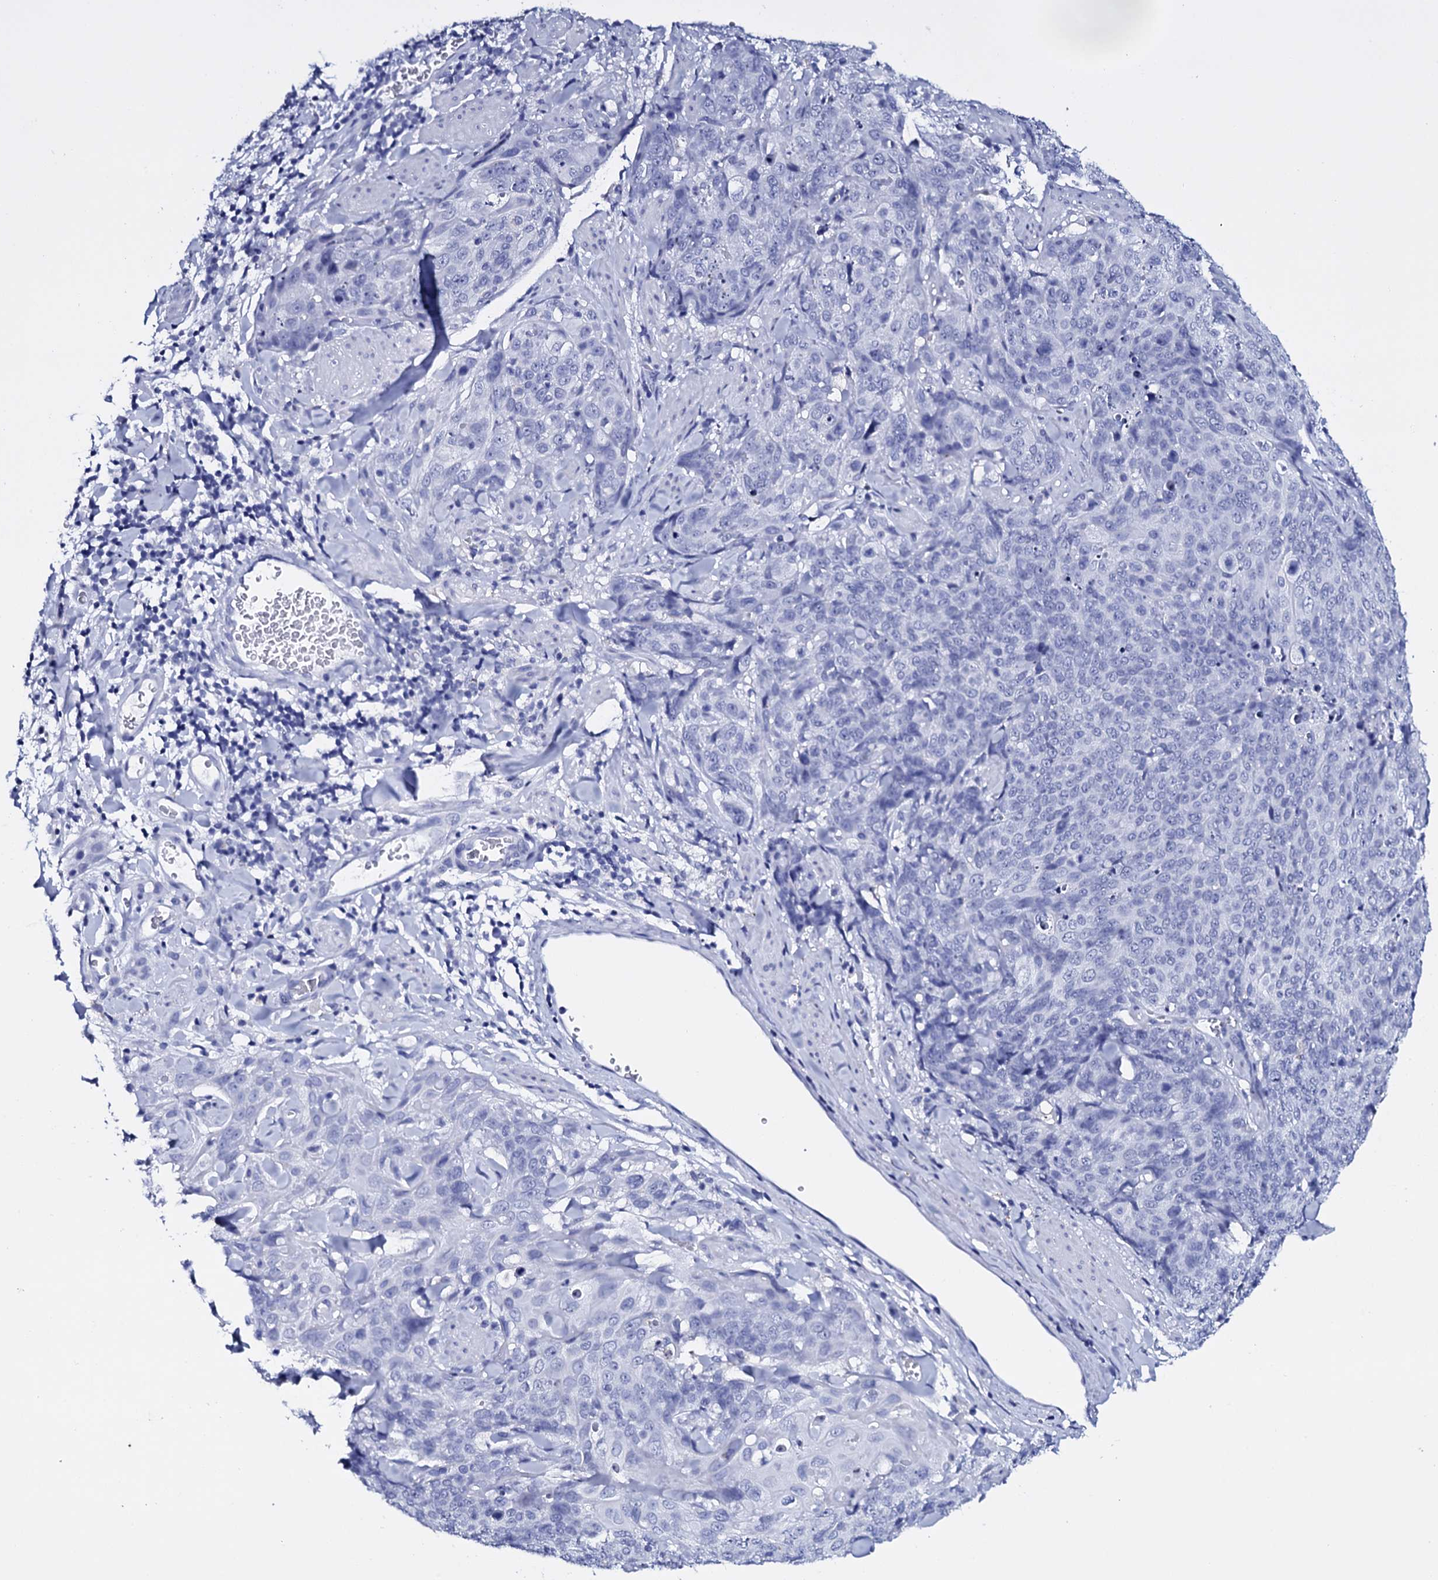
{"staining": {"intensity": "negative", "quantity": "none", "location": "none"}, "tissue": "skin cancer", "cell_type": "Tumor cells", "image_type": "cancer", "snomed": [{"axis": "morphology", "description": "Squamous cell carcinoma, NOS"}, {"axis": "topography", "description": "Skin"}, {"axis": "topography", "description": "Vulva"}], "caption": "An IHC micrograph of squamous cell carcinoma (skin) is shown. There is no staining in tumor cells of squamous cell carcinoma (skin). (Stains: DAB immunohistochemistry with hematoxylin counter stain, Microscopy: brightfield microscopy at high magnification).", "gene": "ITPRID2", "patient": {"sex": "female", "age": 85}}